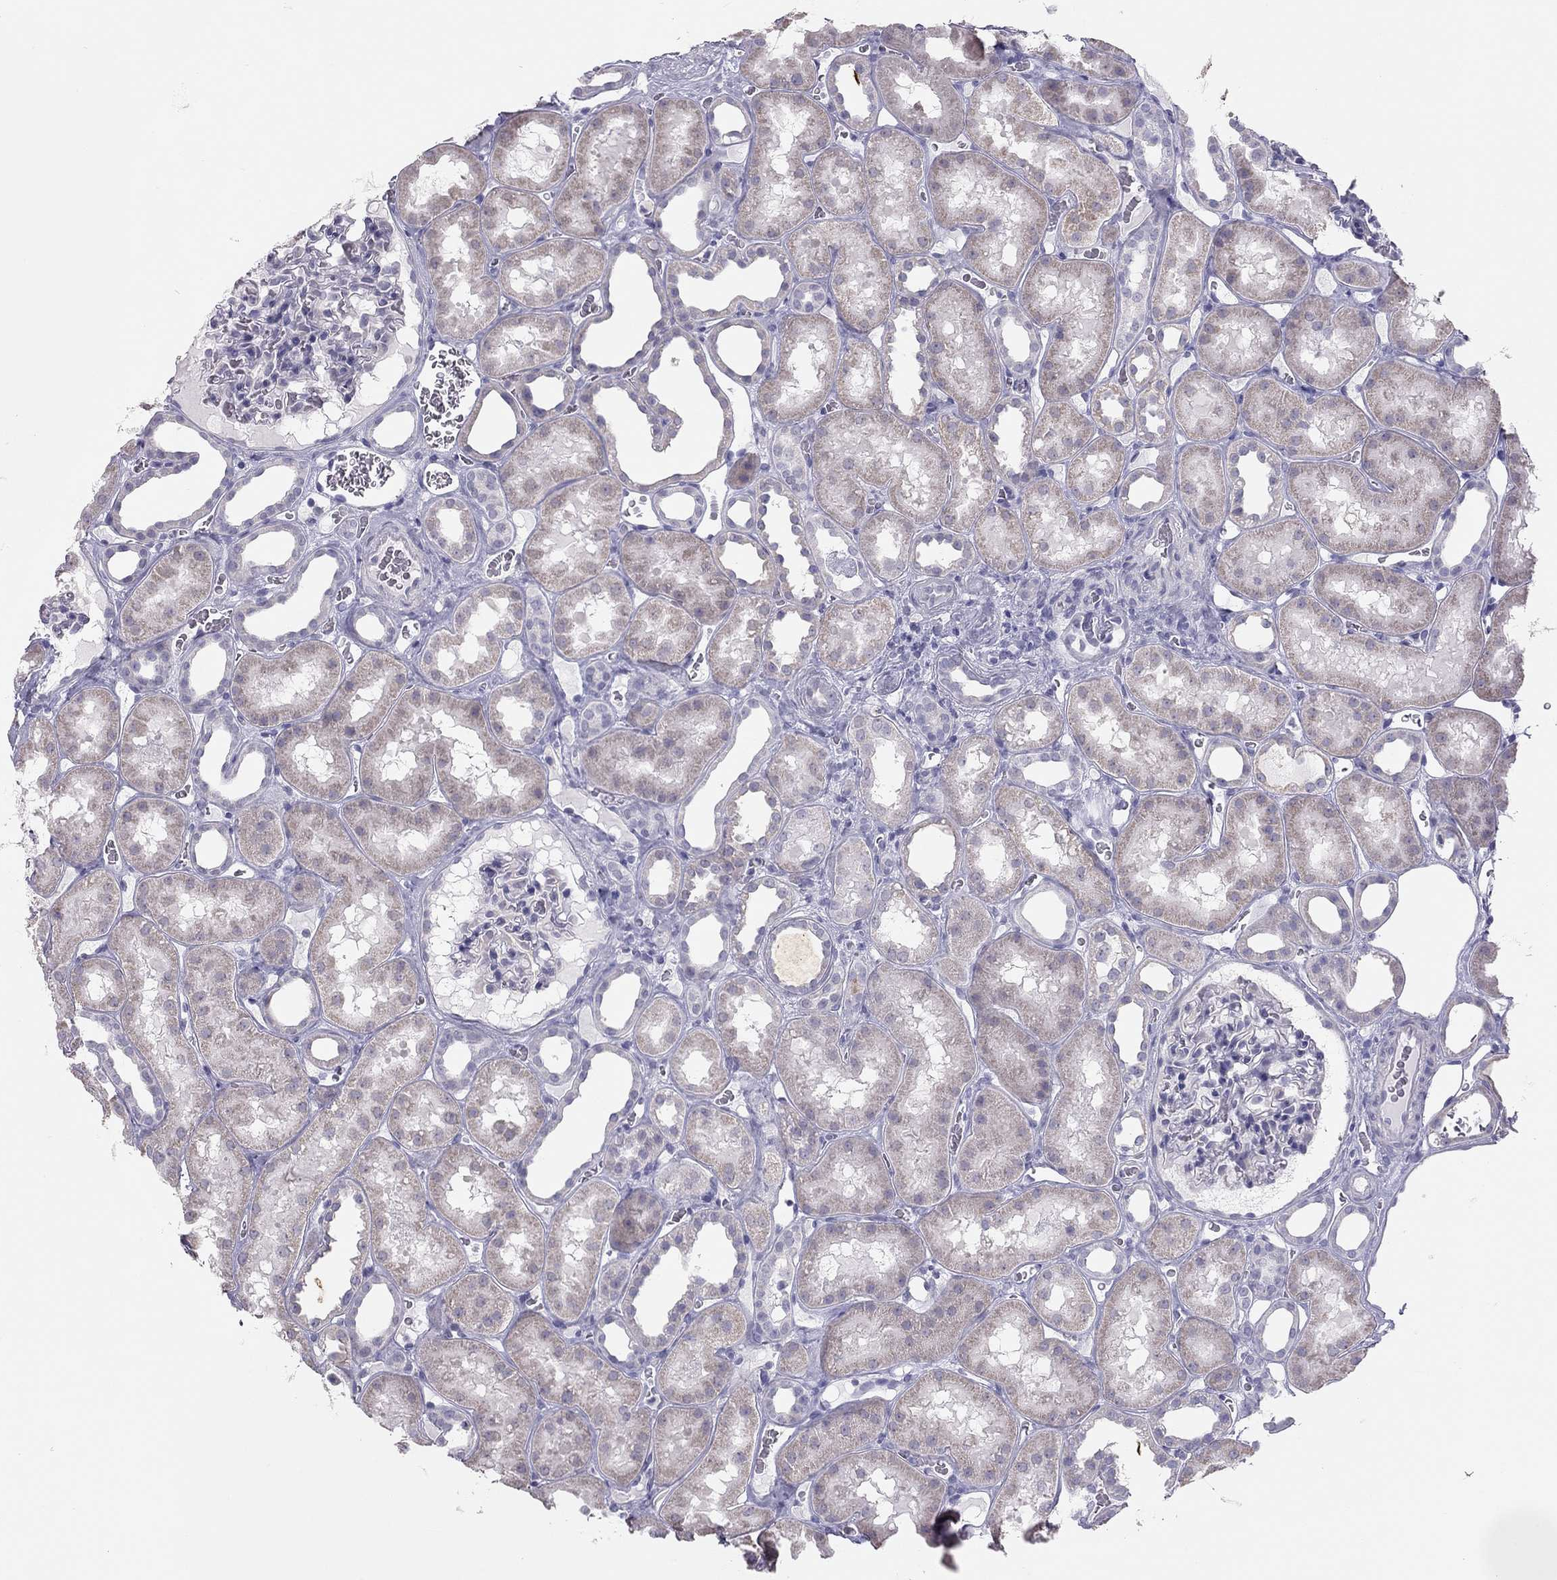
{"staining": {"intensity": "negative", "quantity": "none", "location": "none"}, "tissue": "kidney", "cell_type": "Cells in glomeruli", "image_type": "normal", "snomed": [{"axis": "morphology", "description": "Normal tissue, NOS"}, {"axis": "topography", "description": "Kidney"}], "caption": "The histopathology image reveals no significant staining in cells in glomeruli of kidney. Nuclei are stained in blue.", "gene": "SPATA12", "patient": {"sex": "female", "age": 41}}